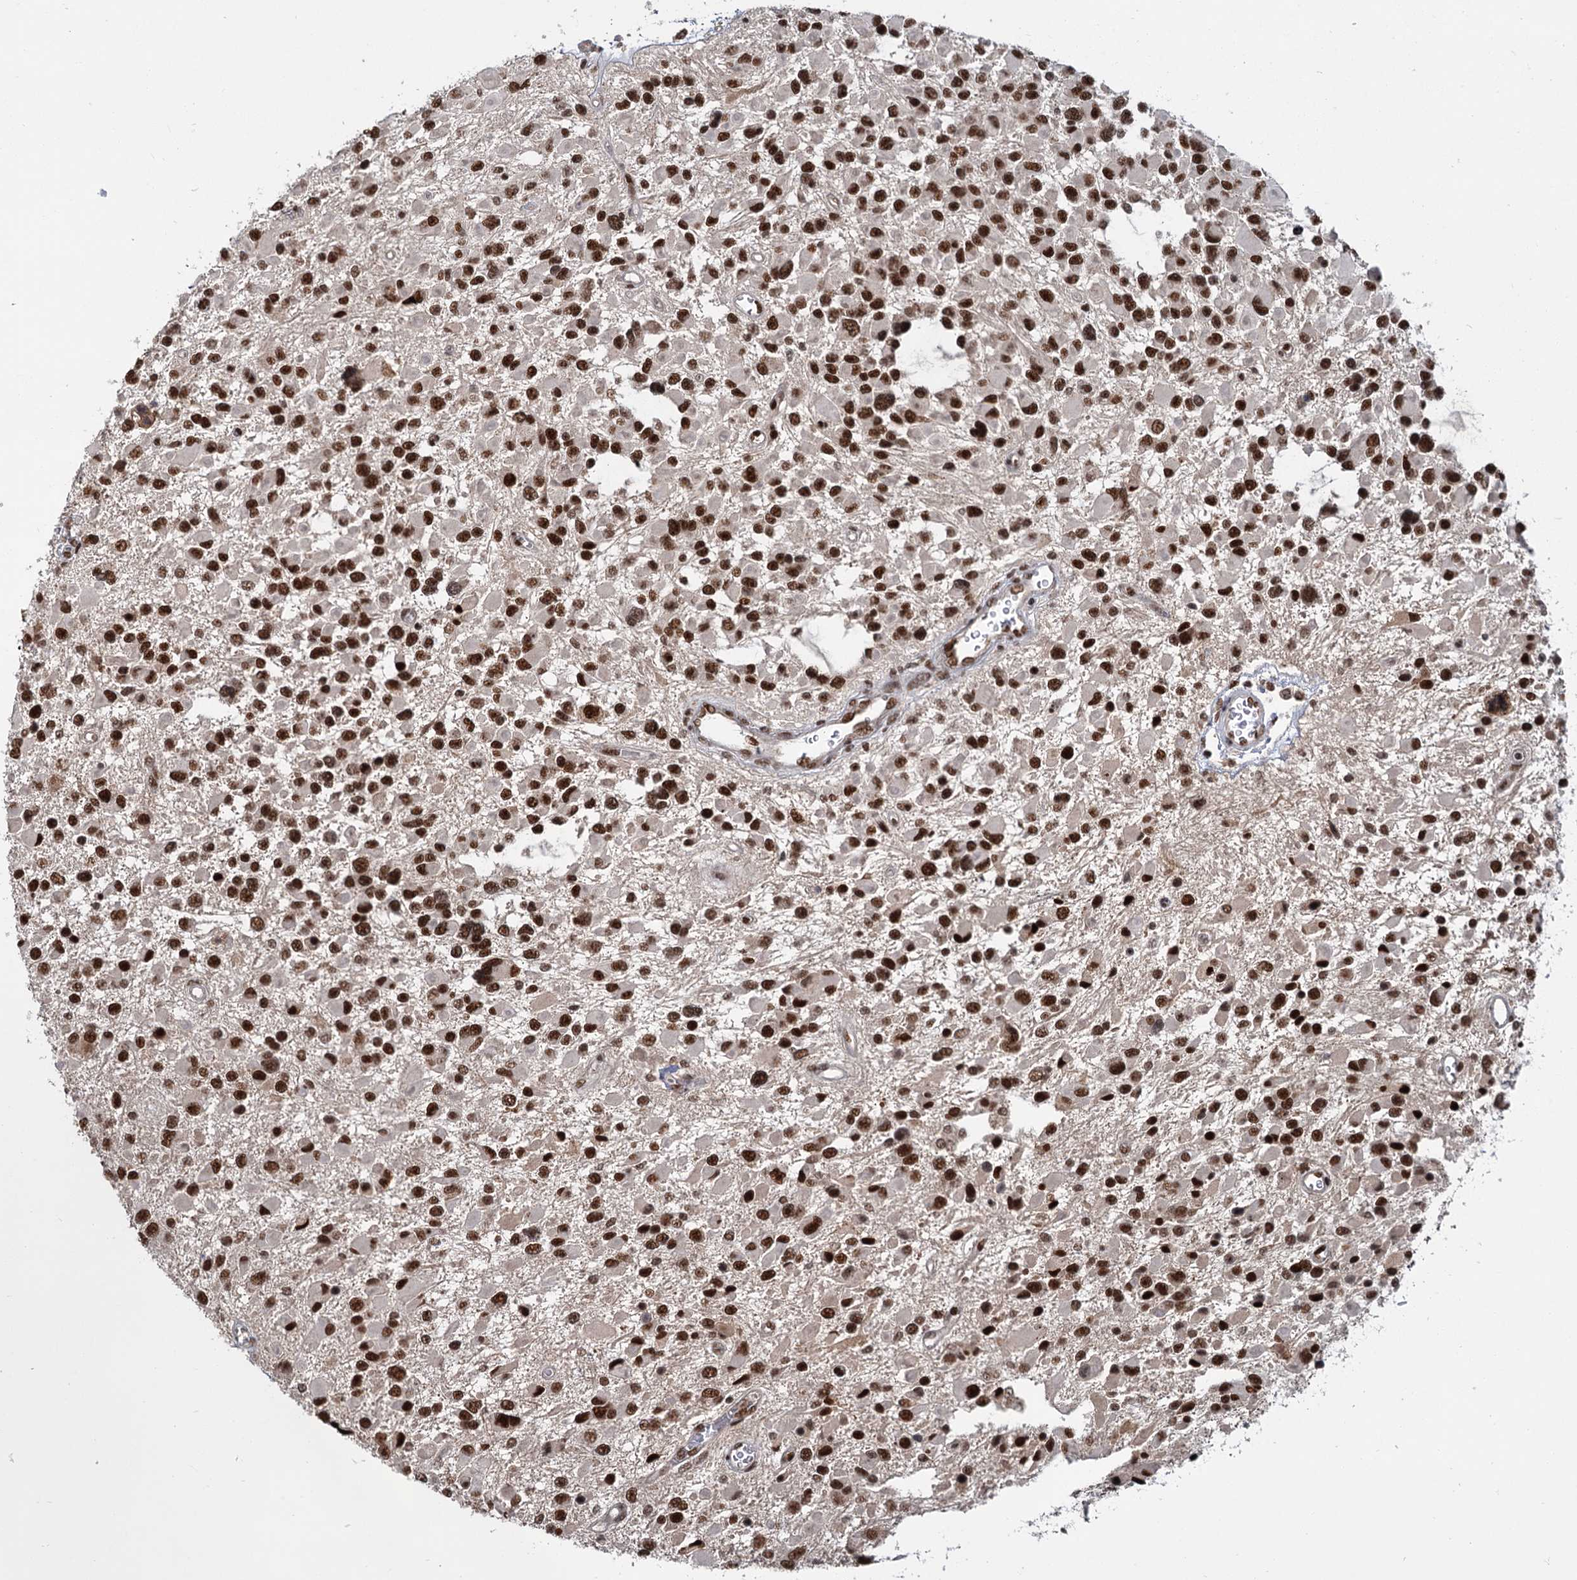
{"staining": {"intensity": "strong", "quantity": ">75%", "location": "nuclear"}, "tissue": "glioma", "cell_type": "Tumor cells", "image_type": "cancer", "snomed": [{"axis": "morphology", "description": "Glioma, malignant, High grade"}, {"axis": "topography", "description": "Brain"}], "caption": "The histopathology image reveals immunohistochemical staining of malignant glioma (high-grade). There is strong nuclear staining is appreciated in approximately >75% of tumor cells. The staining is performed using DAB brown chromogen to label protein expression. The nuclei are counter-stained blue using hematoxylin.", "gene": "WBP4", "patient": {"sex": "male", "age": 53}}